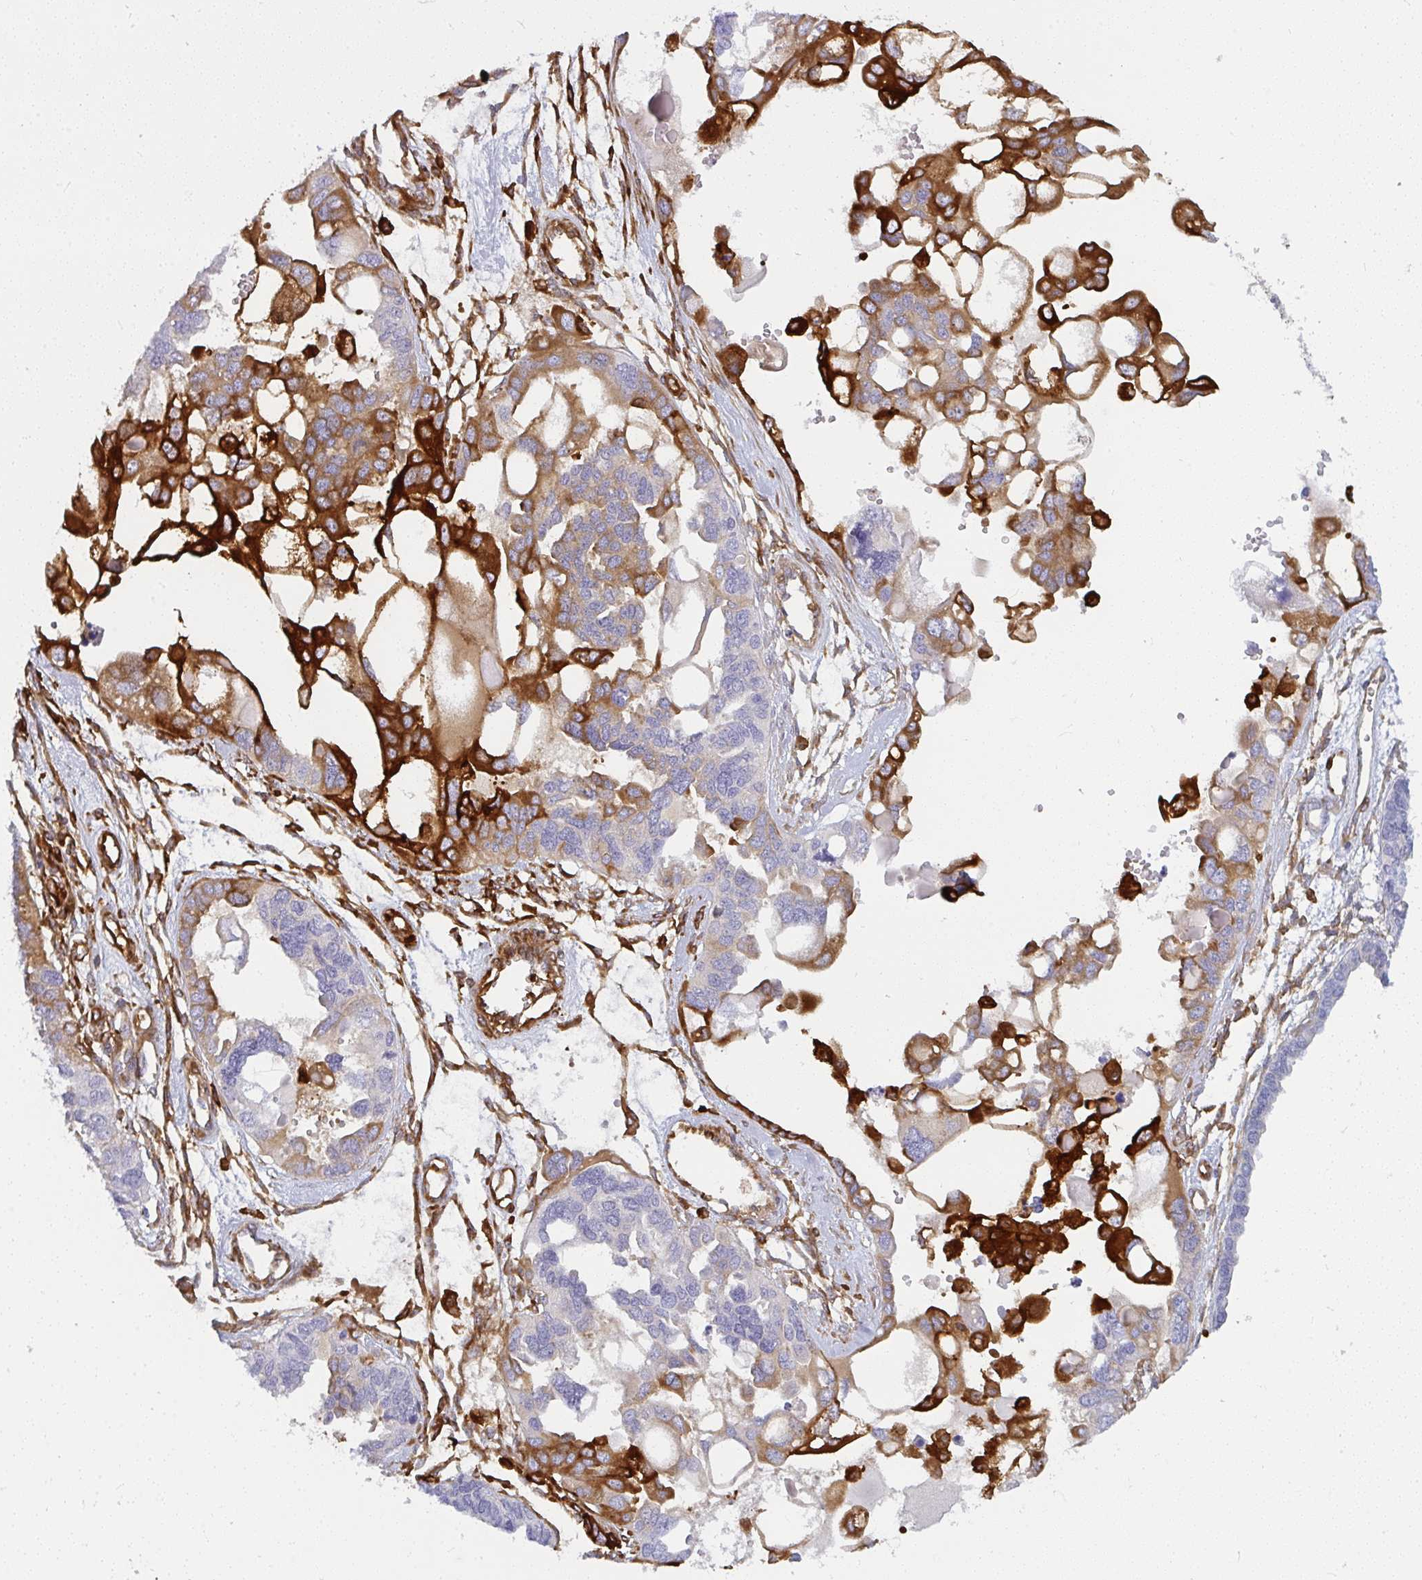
{"staining": {"intensity": "strong", "quantity": "<25%", "location": "cytoplasmic/membranous"}, "tissue": "ovarian cancer", "cell_type": "Tumor cells", "image_type": "cancer", "snomed": [{"axis": "morphology", "description": "Cystadenocarcinoma, serous, NOS"}, {"axis": "topography", "description": "Ovary"}], "caption": "Ovarian cancer (serous cystadenocarcinoma) stained with a protein marker shows strong staining in tumor cells.", "gene": "IFIT3", "patient": {"sex": "female", "age": 51}}